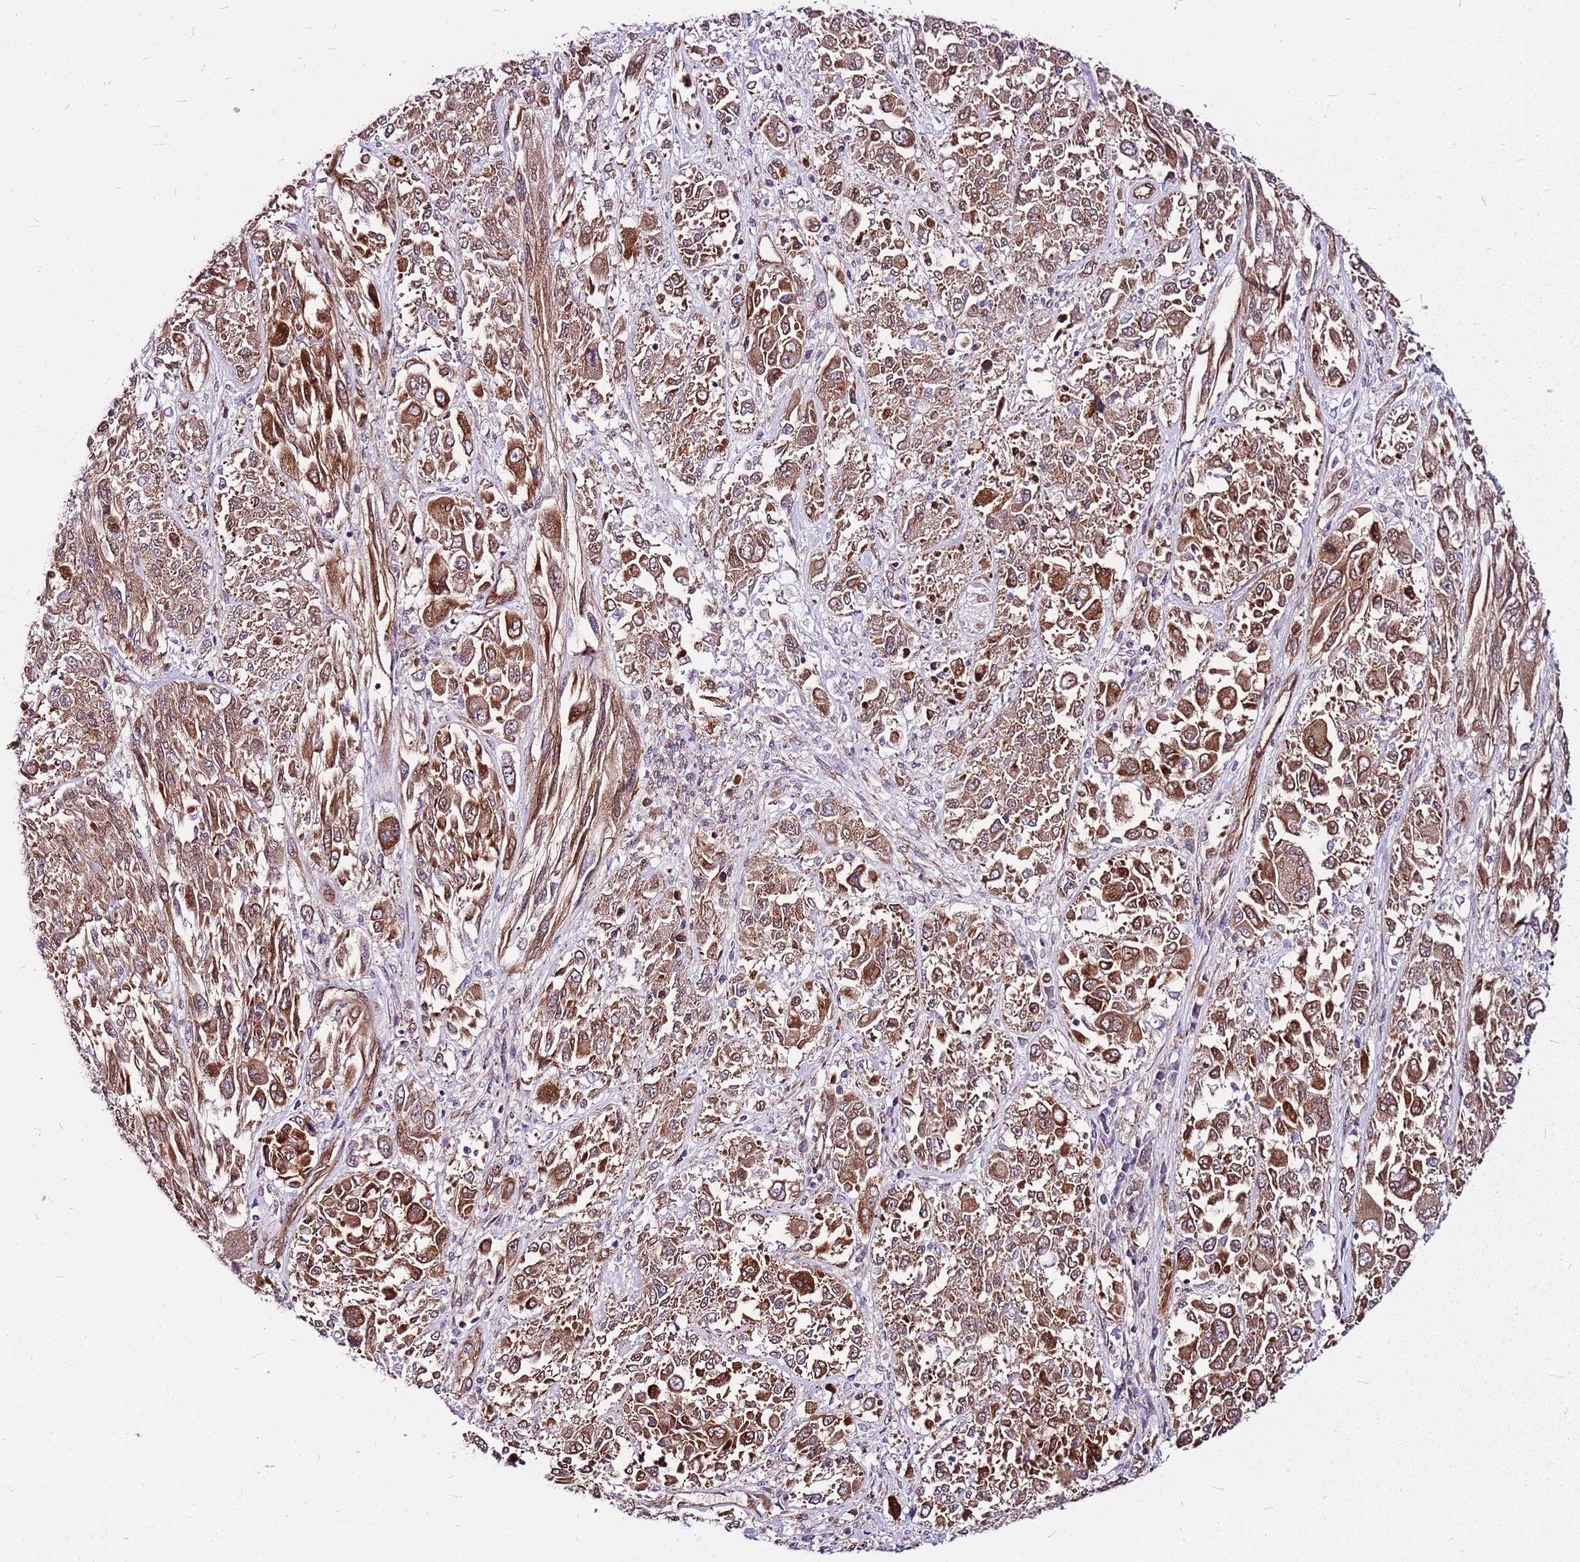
{"staining": {"intensity": "strong", "quantity": ">75%", "location": "cytoplasmic/membranous"}, "tissue": "melanoma", "cell_type": "Tumor cells", "image_type": "cancer", "snomed": [{"axis": "morphology", "description": "Malignant melanoma, NOS"}, {"axis": "topography", "description": "Skin"}], "caption": "Strong cytoplasmic/membranous staining for a protein is seen in about >75% of tumor cells of melanoma using IHC.", "gene": "TOPAZ1", "patient": {"sex": "female", "age": 91}}